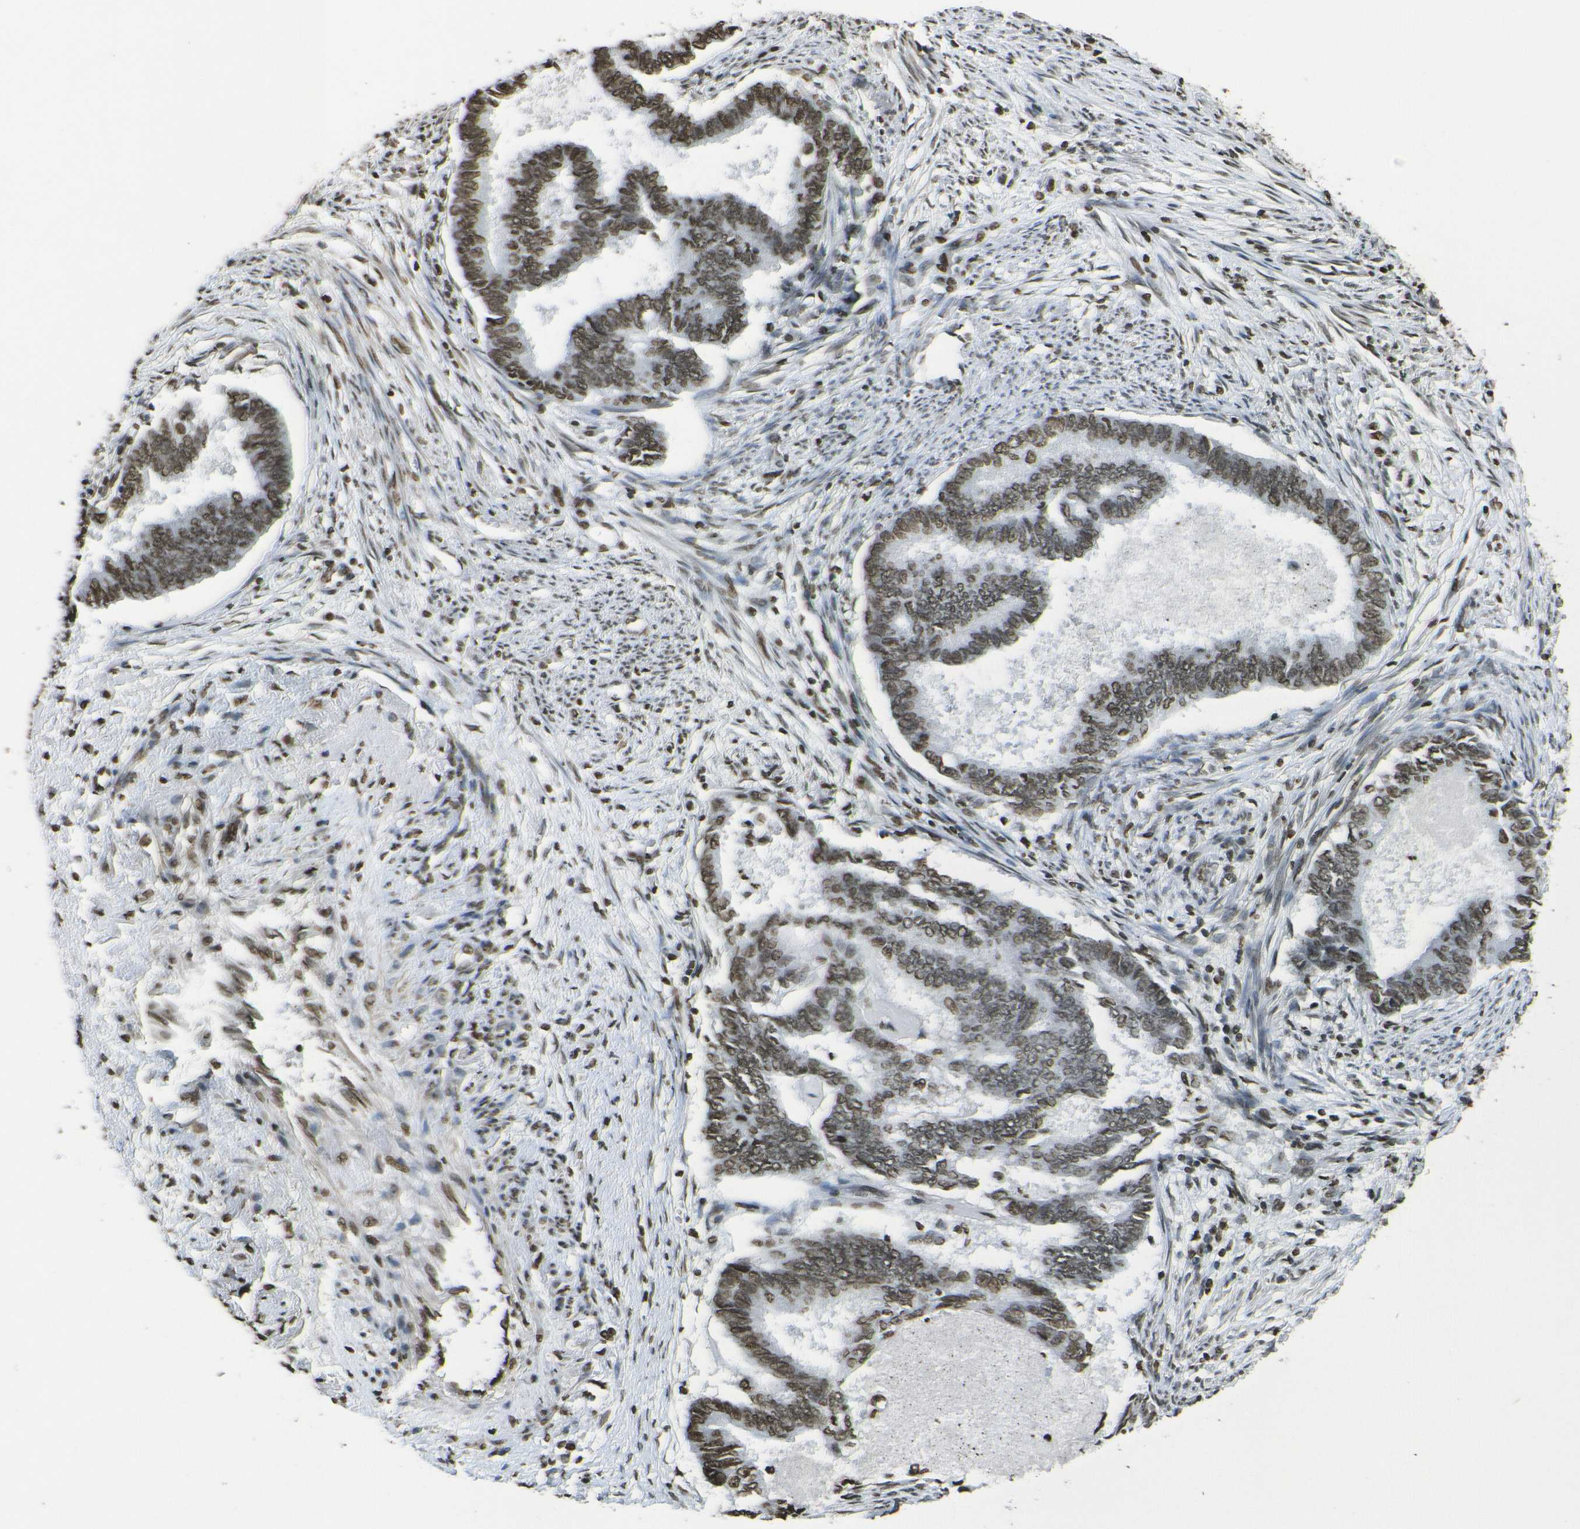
{"staining": {"intensity": "moderate", "quantity": ">75%", "location": "nuclear"}, "tissue": "endometrial cancer", "cell_type": "Tumor cells", "image_type": "cancer", "snomed": [{"axis": "morphology", "description": "Adenocarcinoma, NOS"}, {"axis": "topography", "description": "Endometrium"}], "caption": "An IHC histopathology image of neoplastic tissue is shown. Protein staining in brown shows moderate nuclear positivity in adenocarcinoma (endometrial) within tumor cells. (brown staining indicates protein expression, while blue staining denotes nuclei).", "gene": "H4C16", "patient": {"sex": "female", "age": 86}}